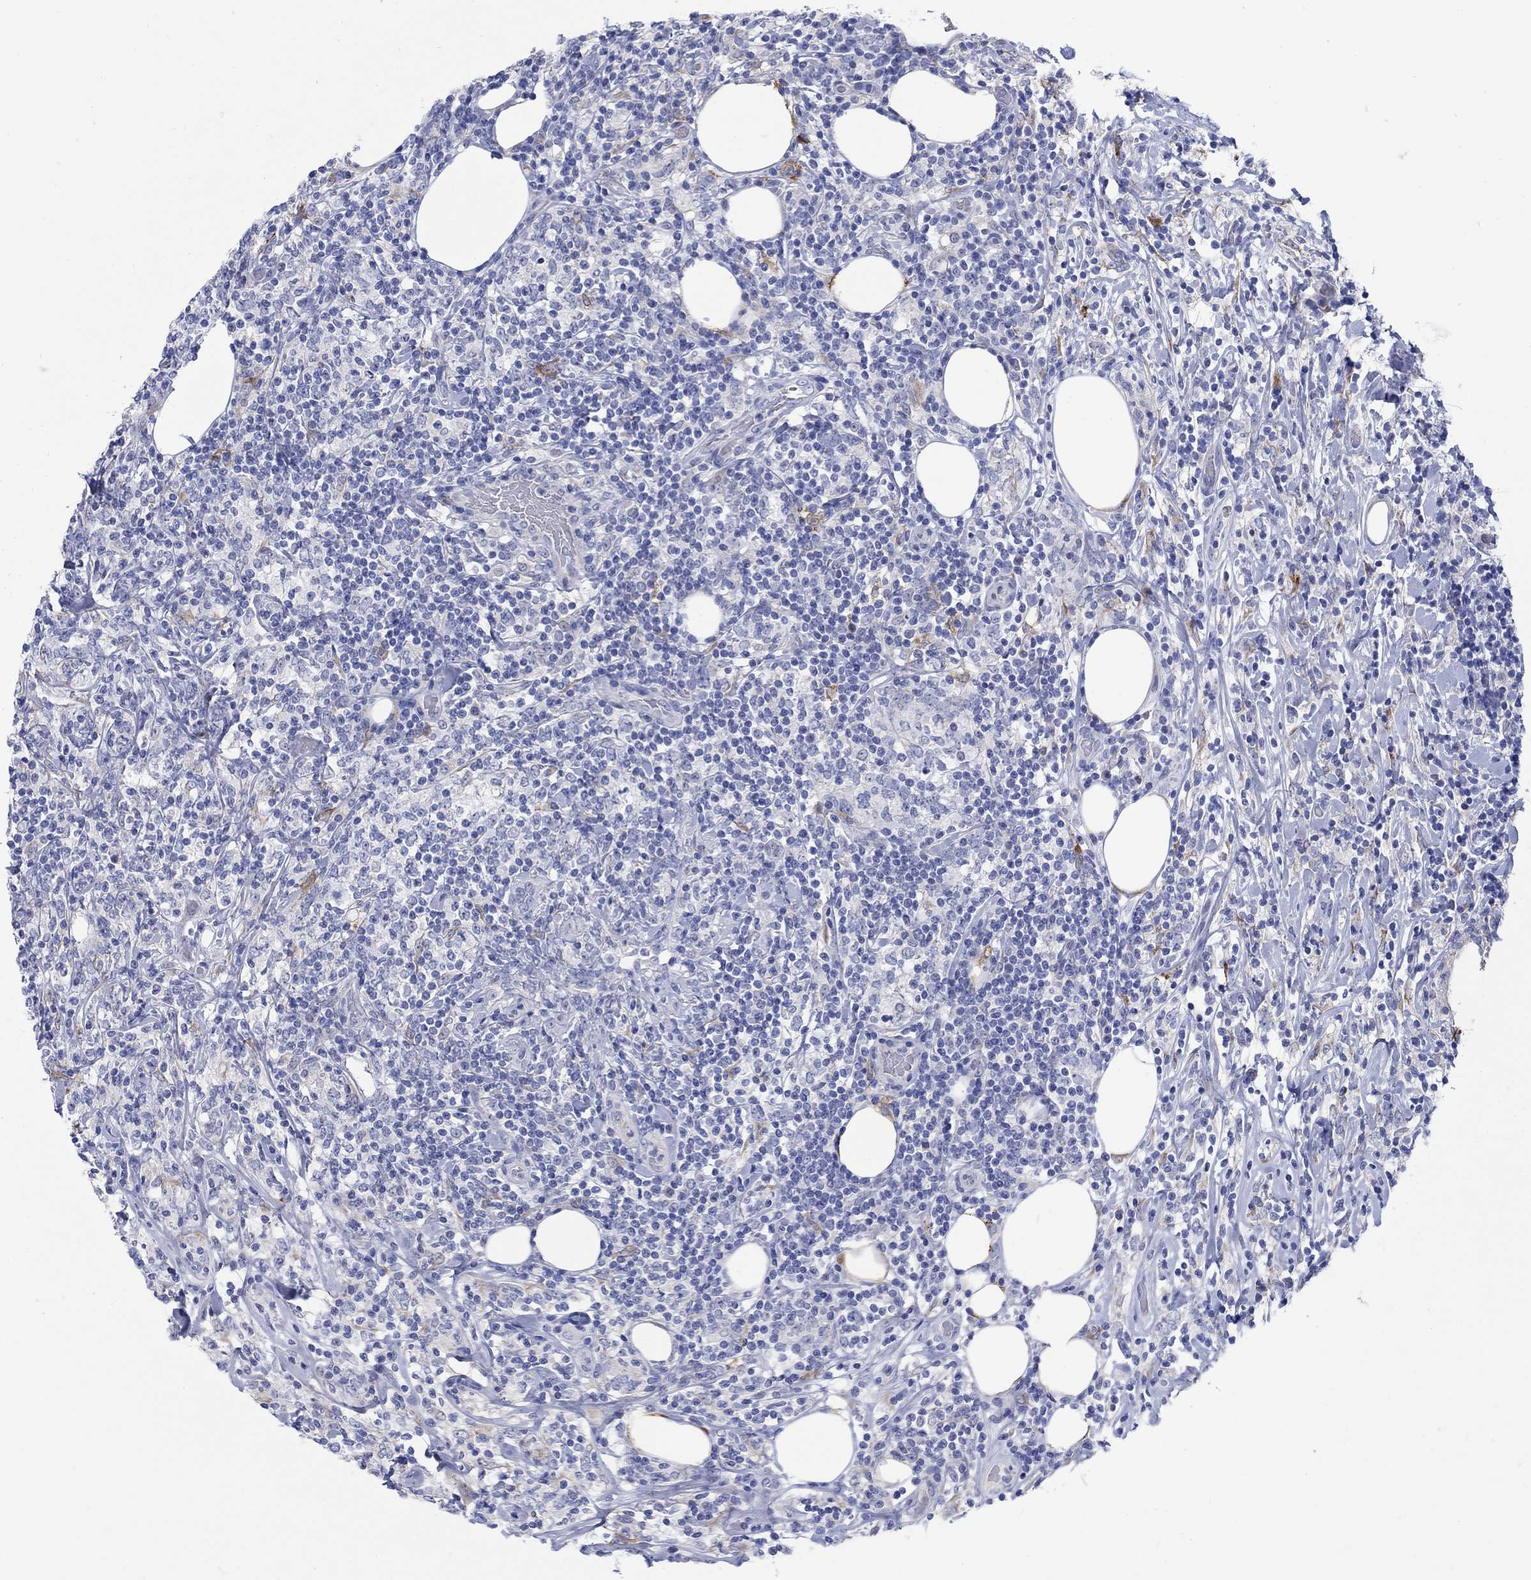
{"staining": {"intensity": "negative", "quantity": "none", "location": "none"}, "tissue": "lymphoma", "cell_type": "Tumor cells", "image_type": "cancer", "snomed": [{"axis": "morphology", "description": "Malignant lymphoma, non-Hodgkin's type, High grade"}, {"axis": "topography", "description": "Lymph node"}], "caption": "High power microscopy micrograph of an immunohistochemistry (IHC) image of malignant lymphoma, non-Hodgkin's type (high-grade), revealing no significant positivity in tumor cells.", "gene": "REEP2", "patient": {"sex": "female", "age": 84}}